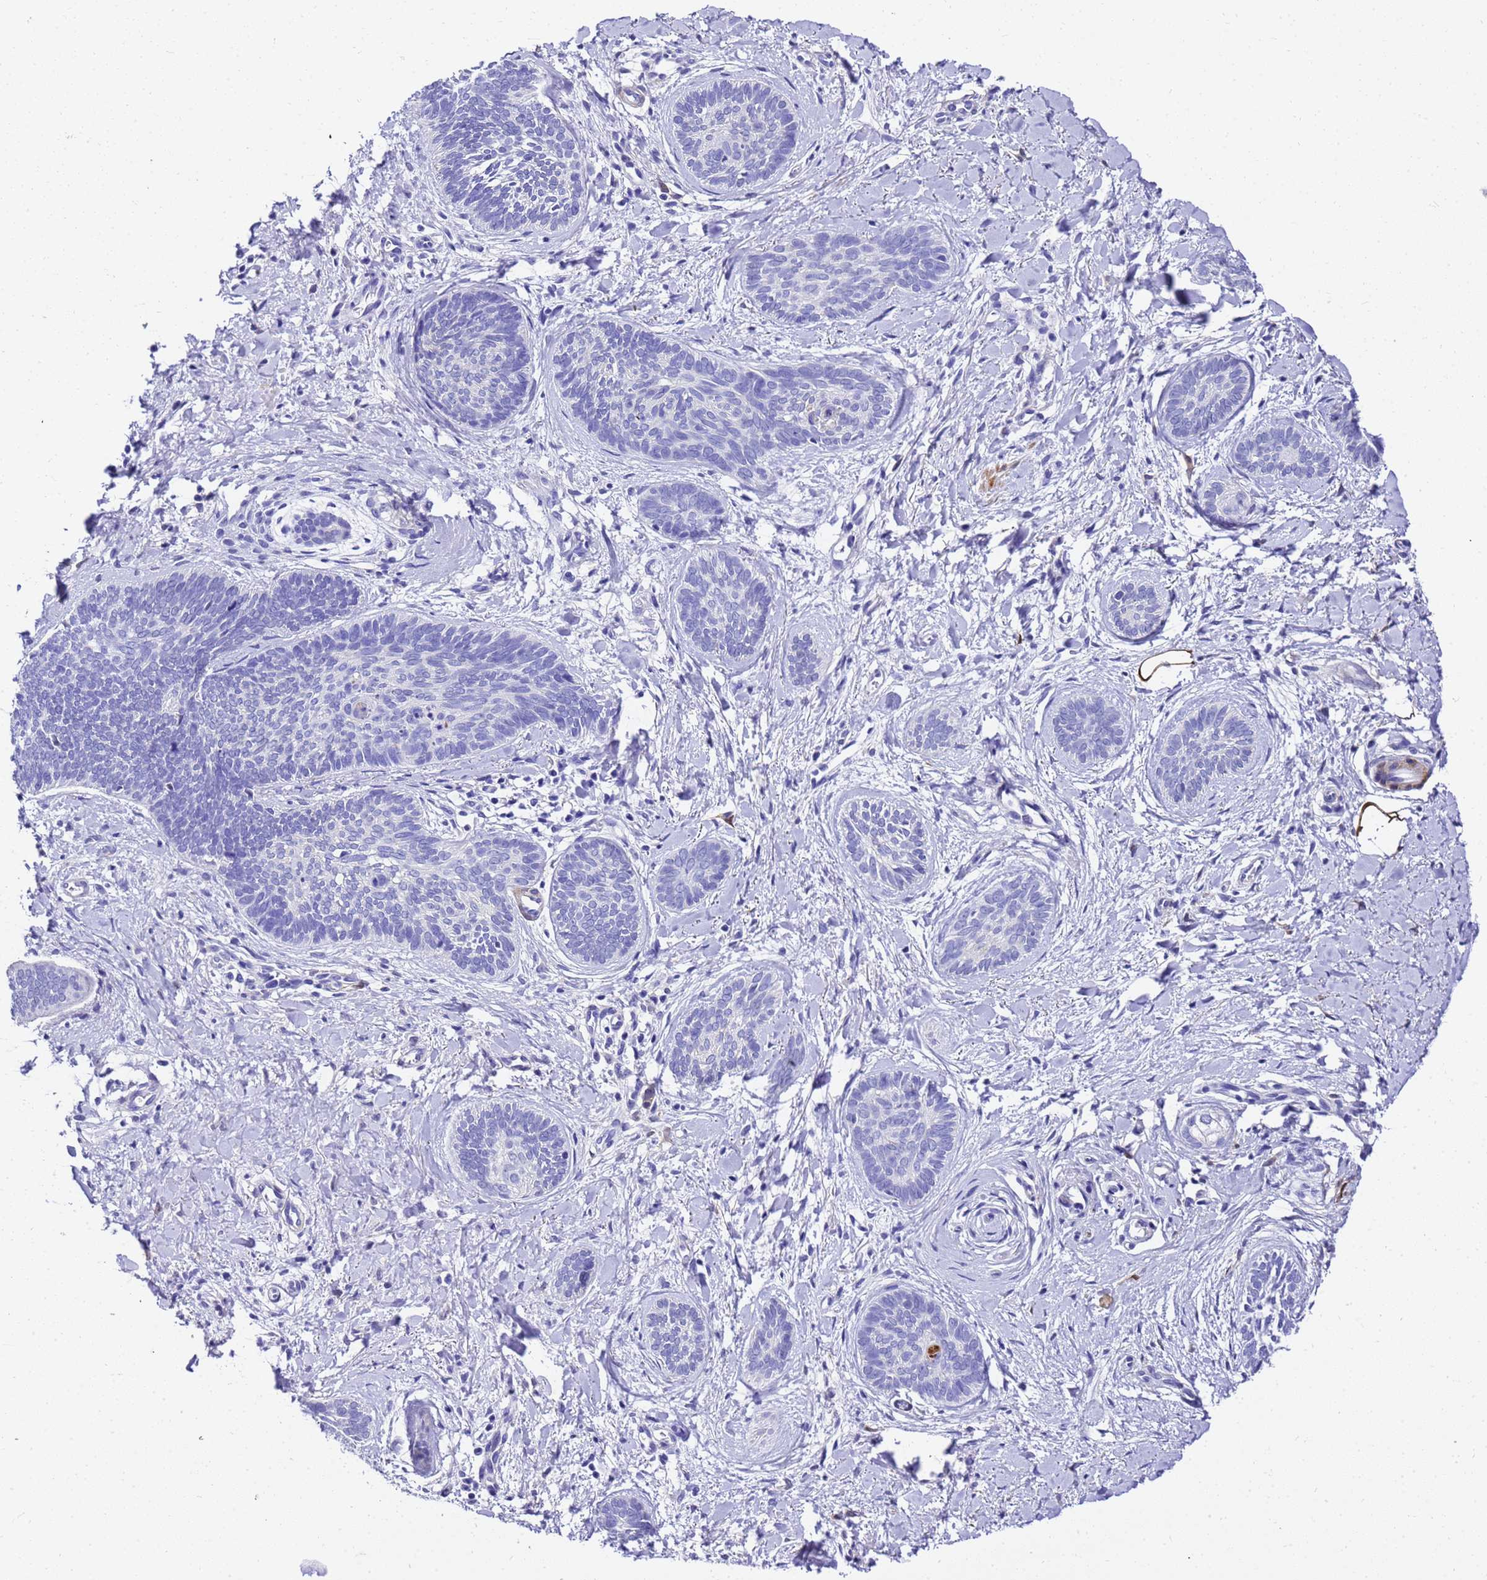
{"staining": {"intensity": "negative", "quantity": "none", "location": "none"}, "tissue": "skin cancer", "cell_type": "Tumor cells", "image_type": "cancer", "snomed": [{"axis": "morphology", "description": "Basal cell carcinoma"}, {"axis": "topography", "description": "Skin"}], "caption": "Immunohistochemistry of skin cancer (basal cell carcinoma) demonstrates no expression in tumor cells.", "gene": "HSPB6", "patient": {"sex": "female", "age": 81}}